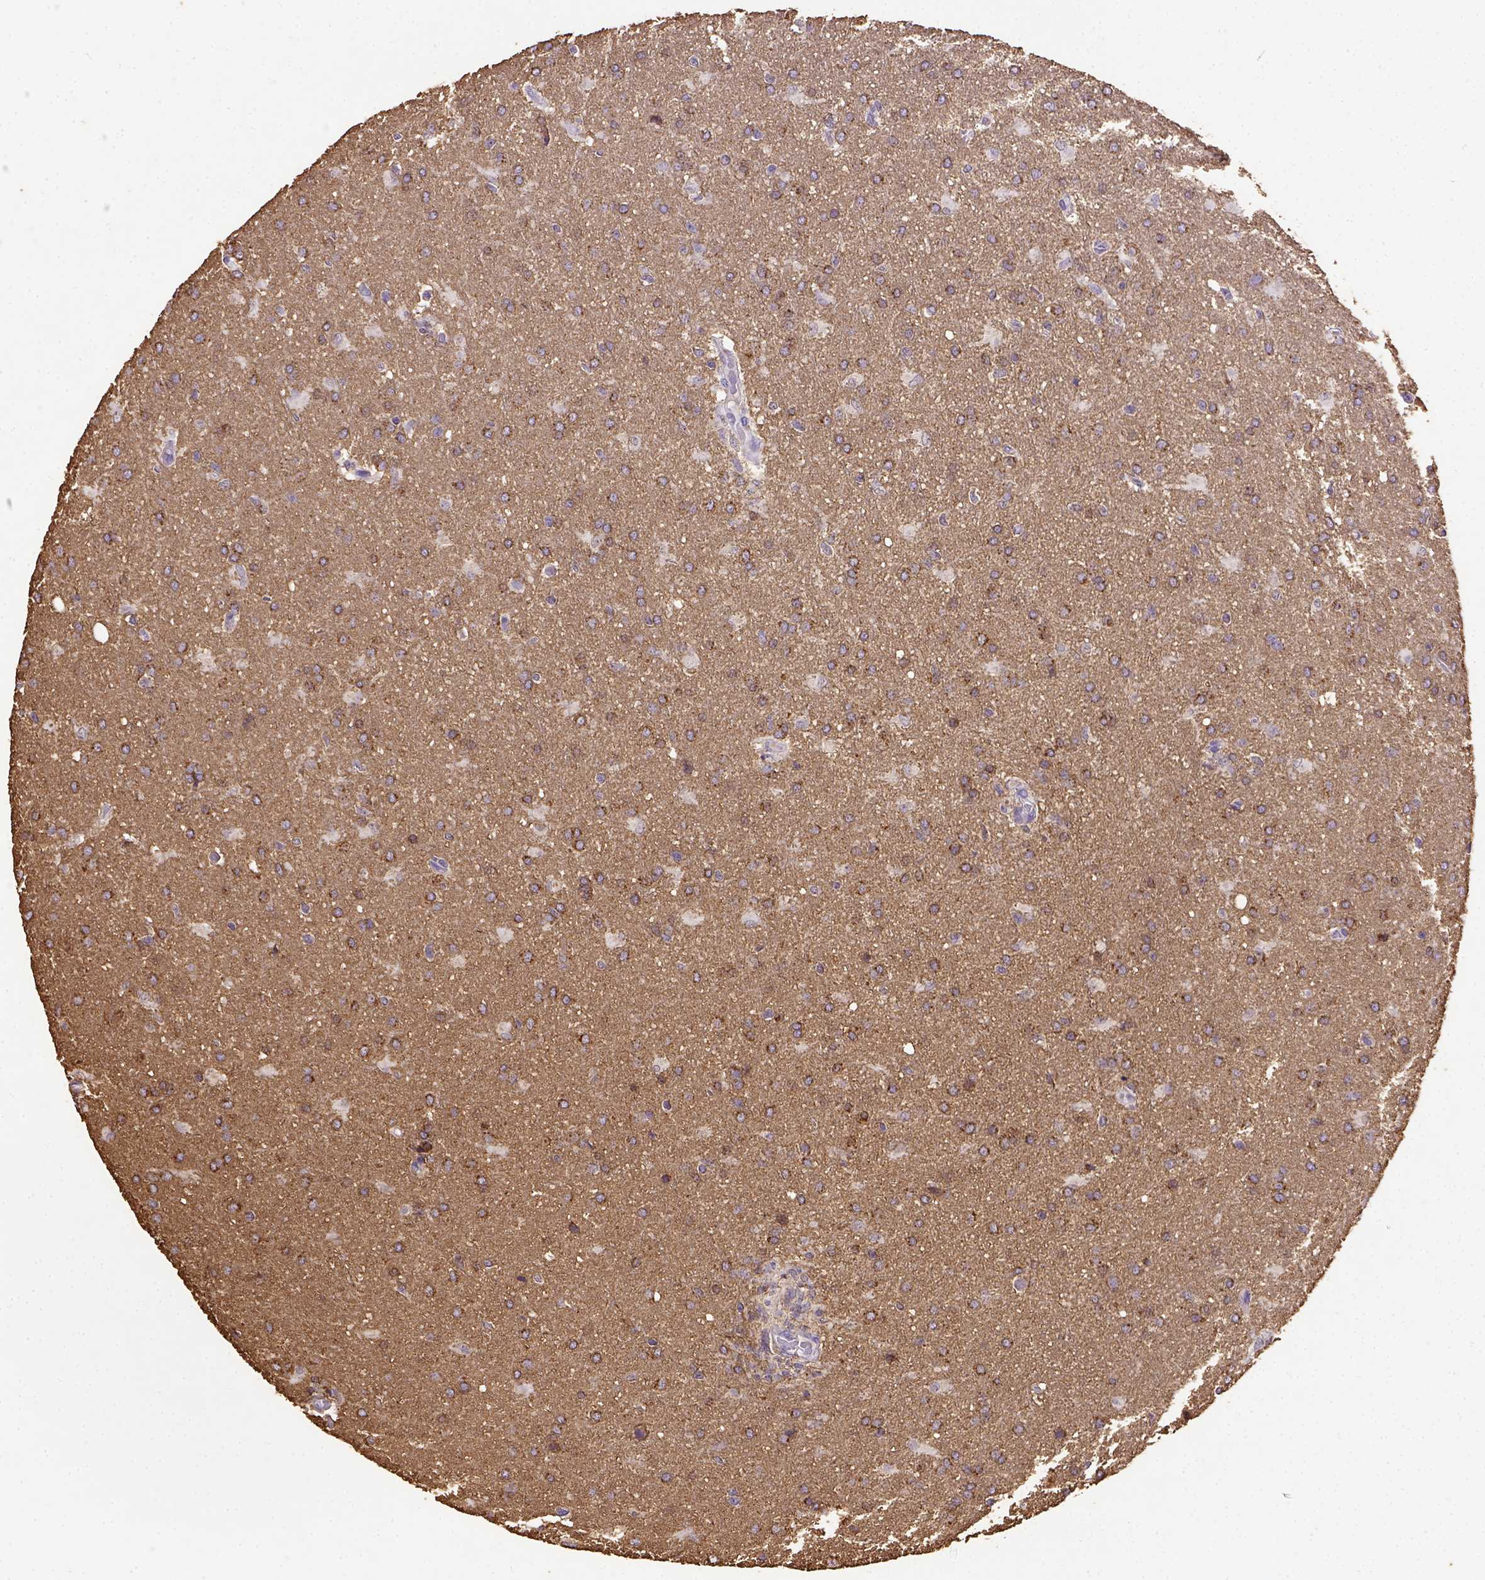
{"staining": {"intensity": "strong", "quantity": "25%-75%", "location": "cytoplasmic/membranous"}, "tissue": "glioma", "cell_type": "Tumor cells", "image_type": "cancer", "snomed": [{"axis": "morphology", "description": "Glioma, malignant, High grade"}, {"axis": "topography", "description": "Brain"}], "caption": "The micrograph demonstrates a brown stain indicating the presence of a protein in the cytoplasmic/membranous of tumor cells in malignant glioma (high-grade).", "gene": "B3GAT1", "patient": {"sex": "male", "age": 68}}